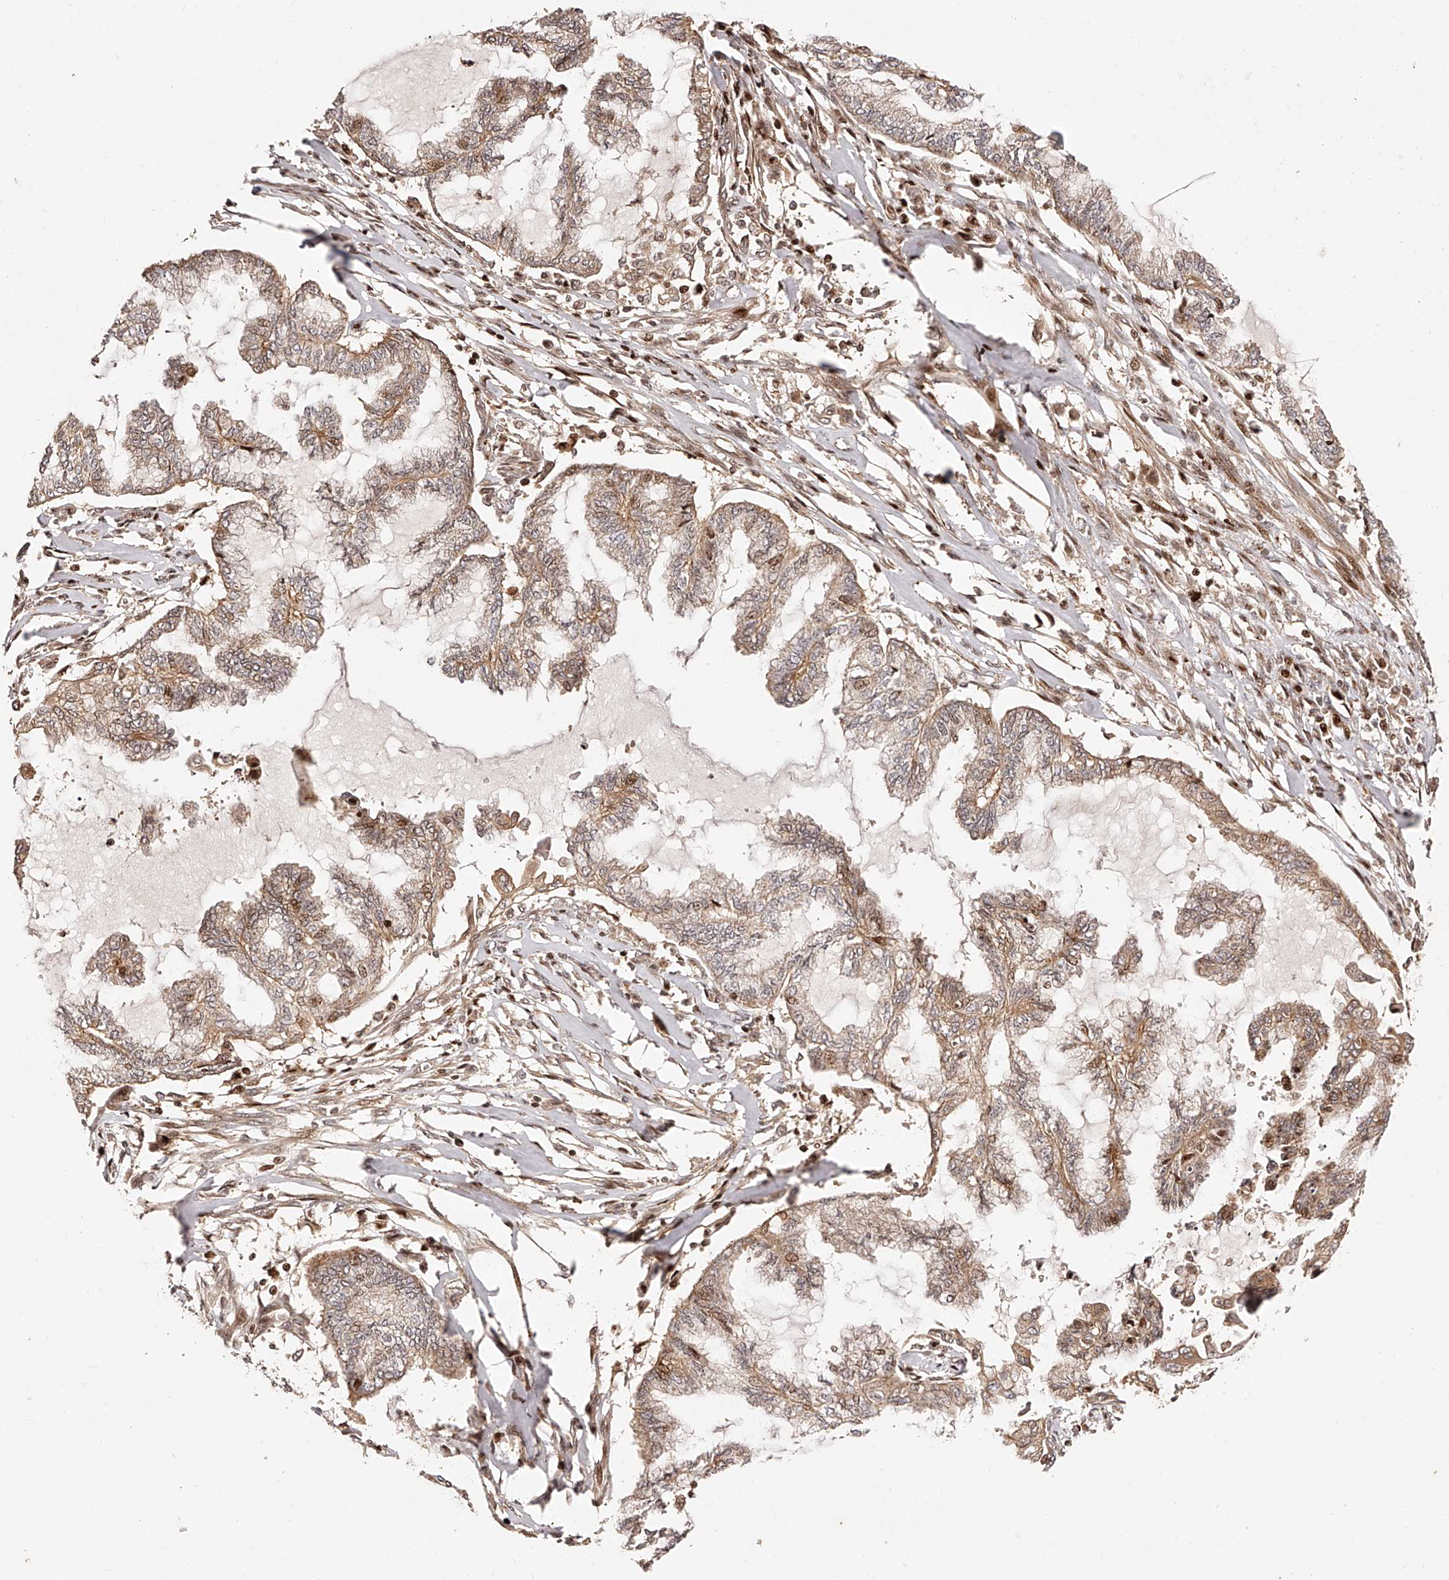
{"staining": {"intensity": "moderate", "quantity": ">75%", "location": "cytoplasmic/membranous"}, "tissue": "endometrial cancer", "cell_type": "Tumor cells", "image_type": "cancer", "snomed": [{"axis": "morphology", "description": "Adenocarcinoma, NOS"}, {"axis": "topography", "description": "Endometrium"}], "caption": "IHC histopathology image of endometrial adenocarcinoma stained for a protein (brown), which demonstrates medium levels of moderate cytoplasmic/membranous expression in approximately >75% of tumor cells.", "gene": "PFDN2", "patient": {"sex": "female", "age": 86}}